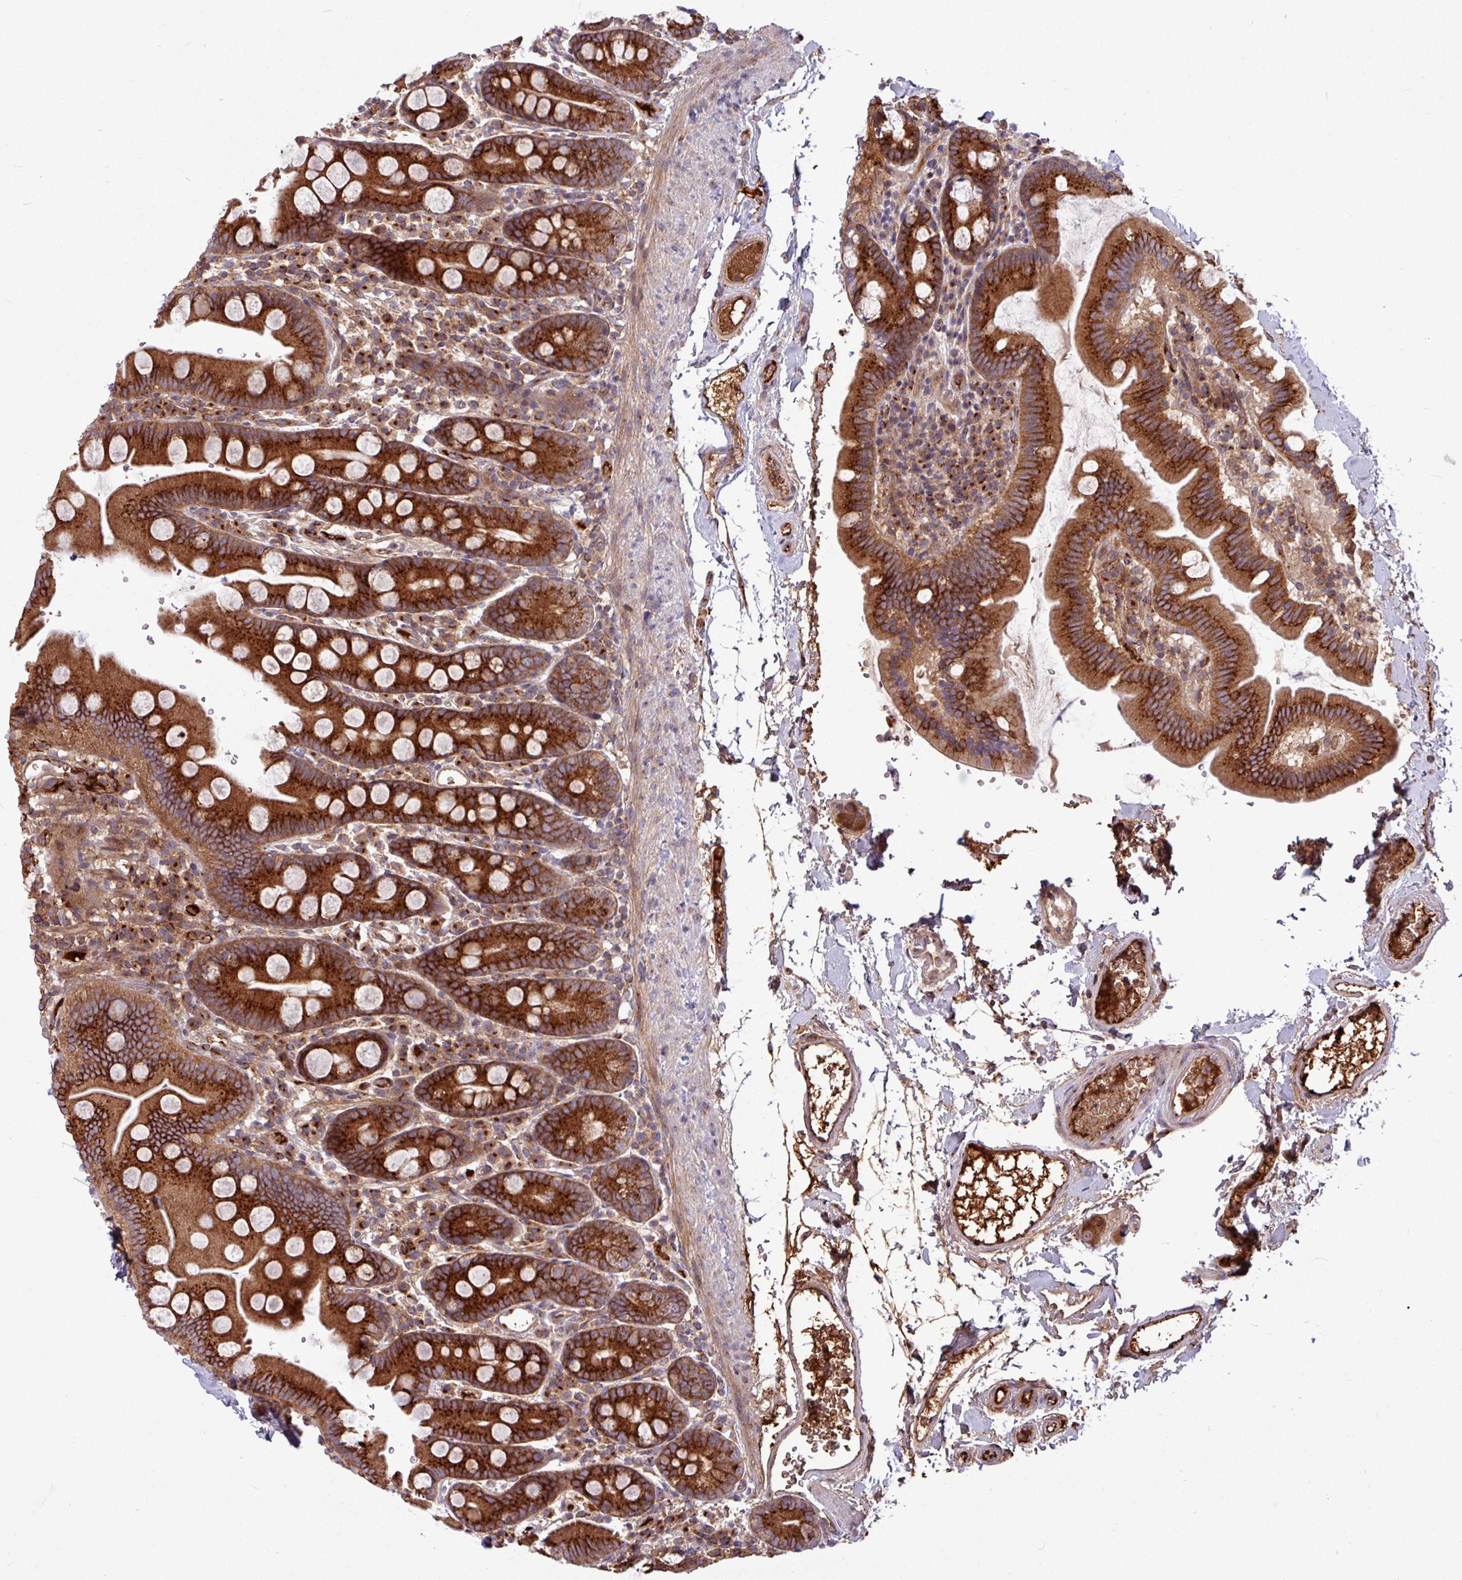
{"staining": {"intensity": "strong", "quantity": ">75%", "location": "cytoplasmic/membranous"}, "tissue": "small intestine", "cell_type": "Glandular cells", "image_type": "normal", "snomed": [{"axis": "morphology", "description": "Normal tissue, NOS"}, {"axis": "topography", "description": "Small intestine"}], "caption": "Protein staining of unremarkable small intestine reveals strong cytoplasmic/membranous expression in about >75% of glandular cells.", "gene": "LSM12", "patient": {"sex": "female", "age": 68}}